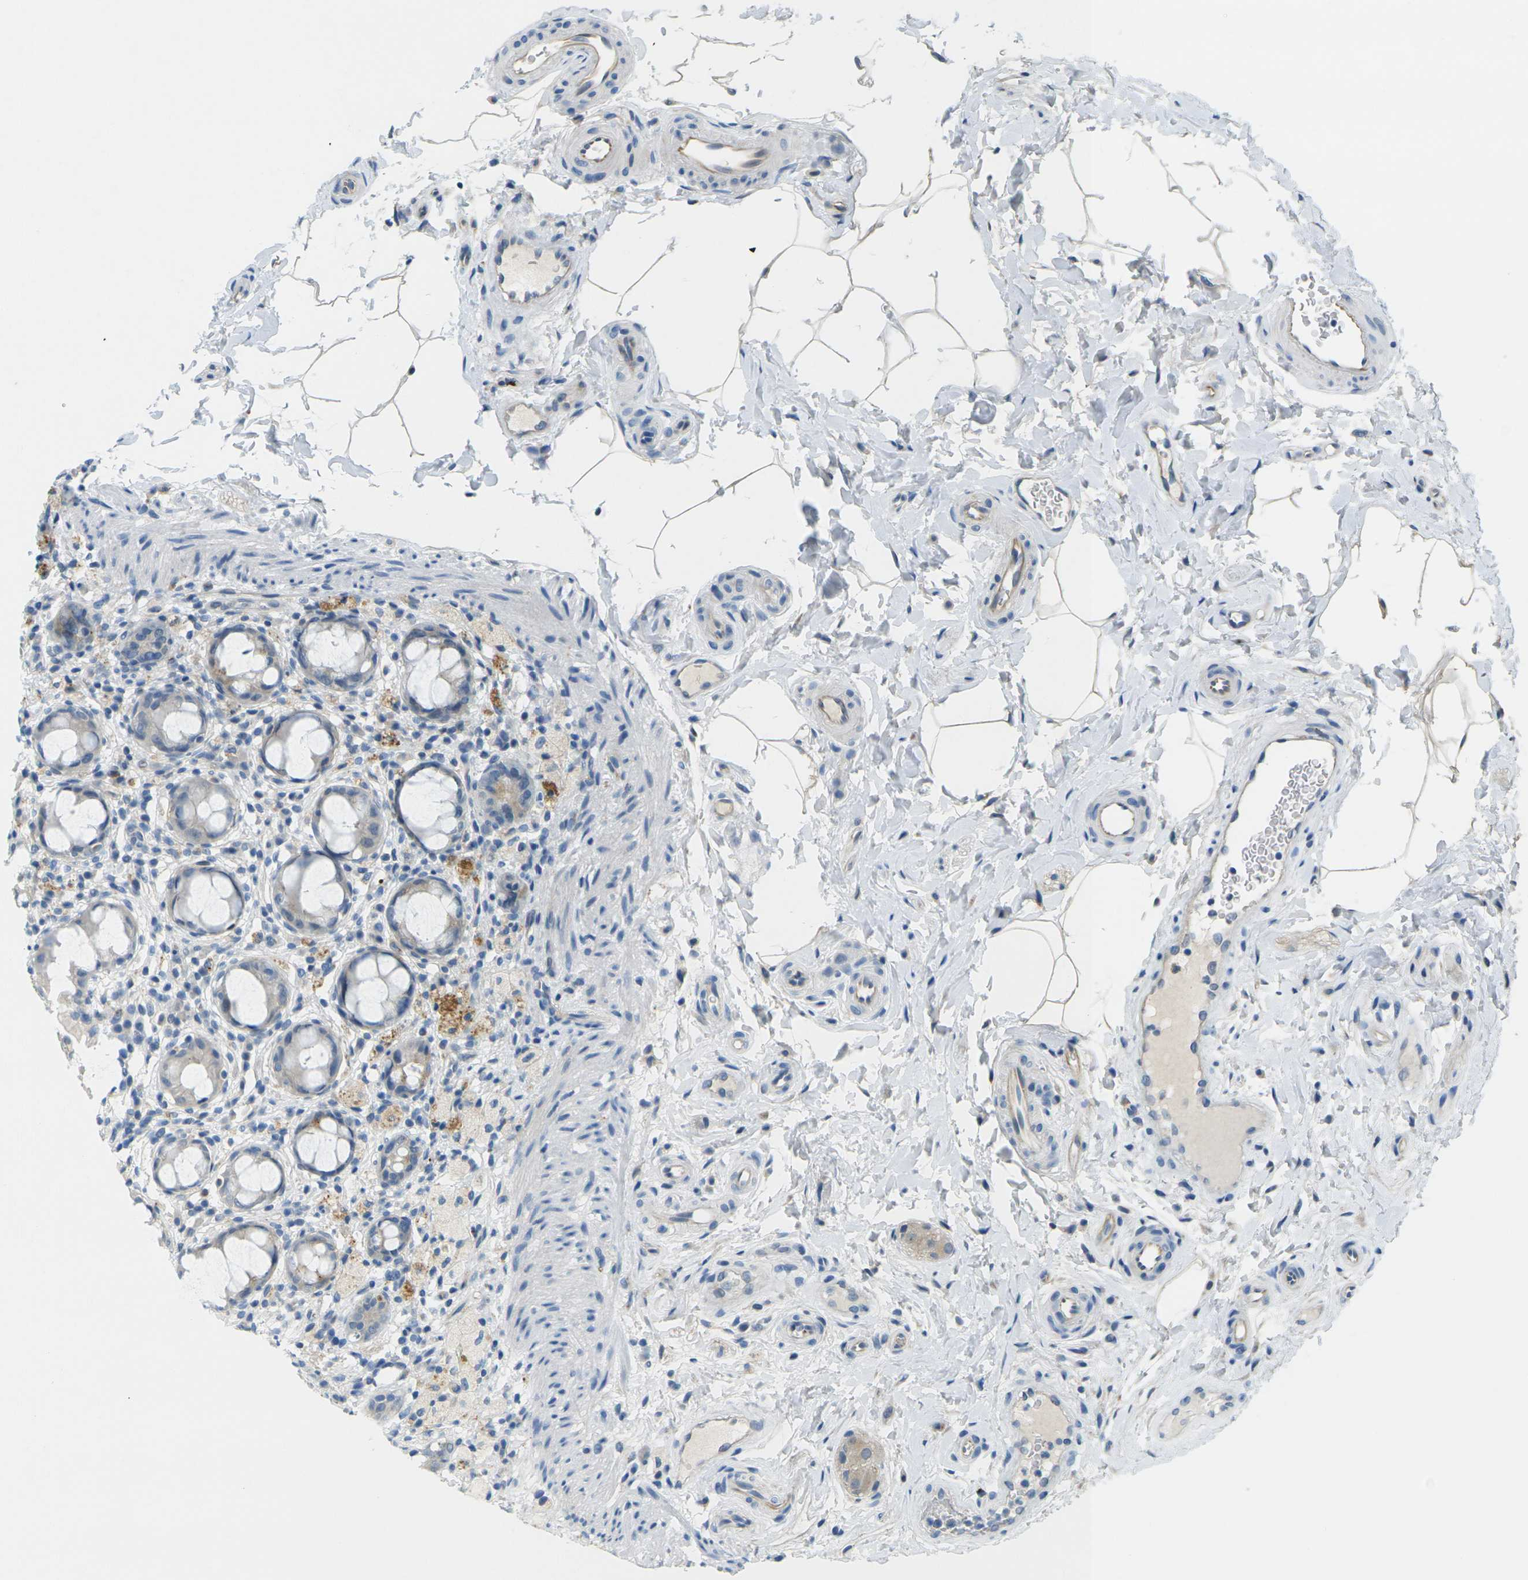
{"staining": {"intensity": "negative", "quantity": "none", "location": "none"}, "tissue": "rectum", "cell_type": "Glandular cells", "image_type": "normal", "snomed": [{"axis": "morphology", "description": "Normal tissue, NOS"}, {"axis": "topography", "description": "Rectum"}], "caption": "Glandular cells show no significant protein positivity in benign rectum.", "gene": "CYP2C8", "patient": {"sex": "male", "age": 44}}